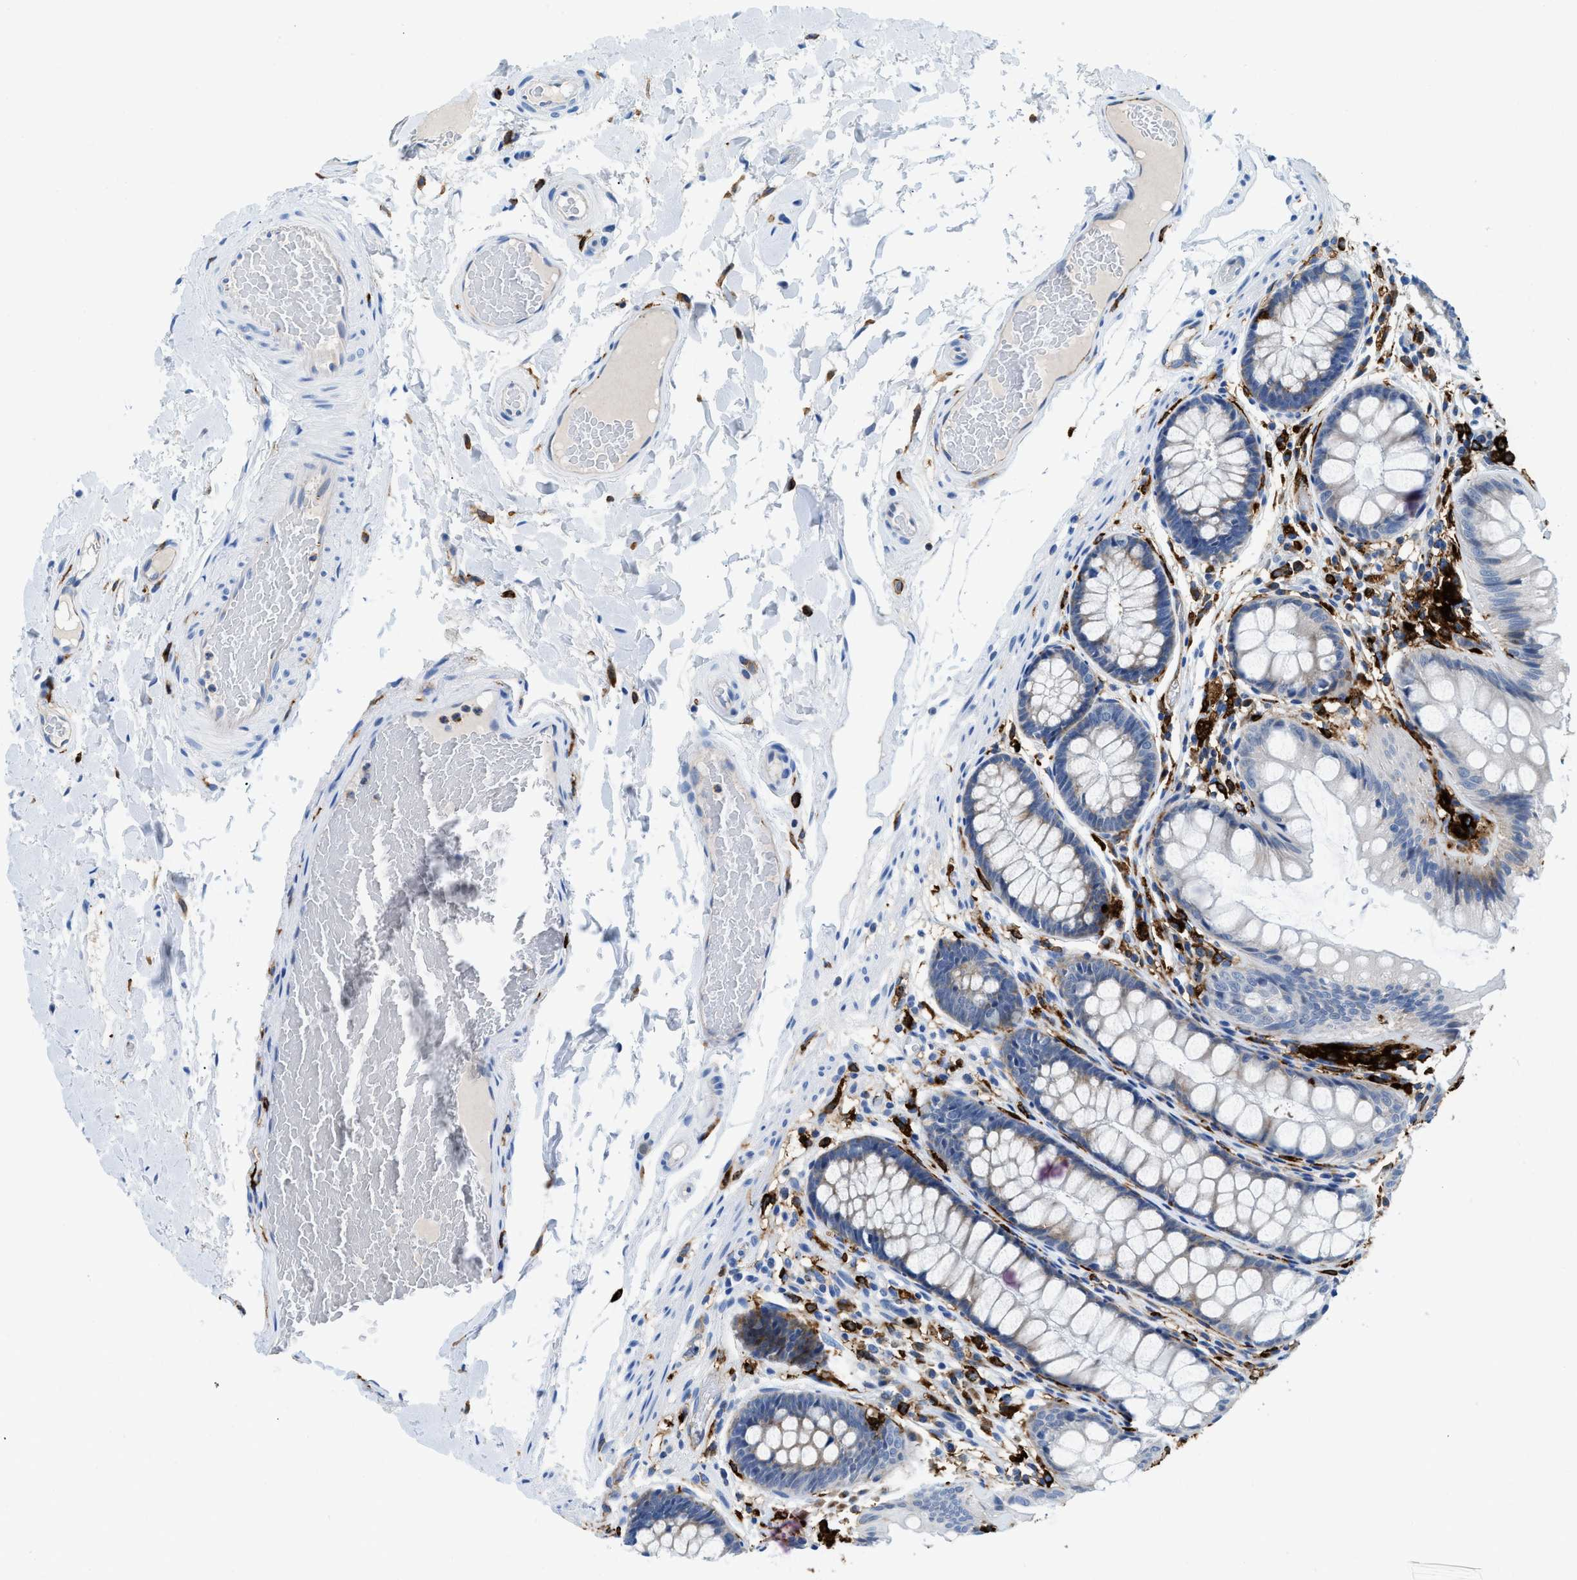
{"staining": {"intensity": "negative", "quantity": "none", "location": "none"}, "tissue": "colon", "cell_type": "Endothelial cells", "image_type": "normal", "snomed": [{"axis": "morphology", "description": "Normal tissue, NOS"}, {"axis": "topography", "description": "Colon"}], "caption": "Immunohistochemistry of benign human colon exhibits no staining in endothelial cells.", "gene": "CD226", "patient": {"sex": "female", "age": 56}}